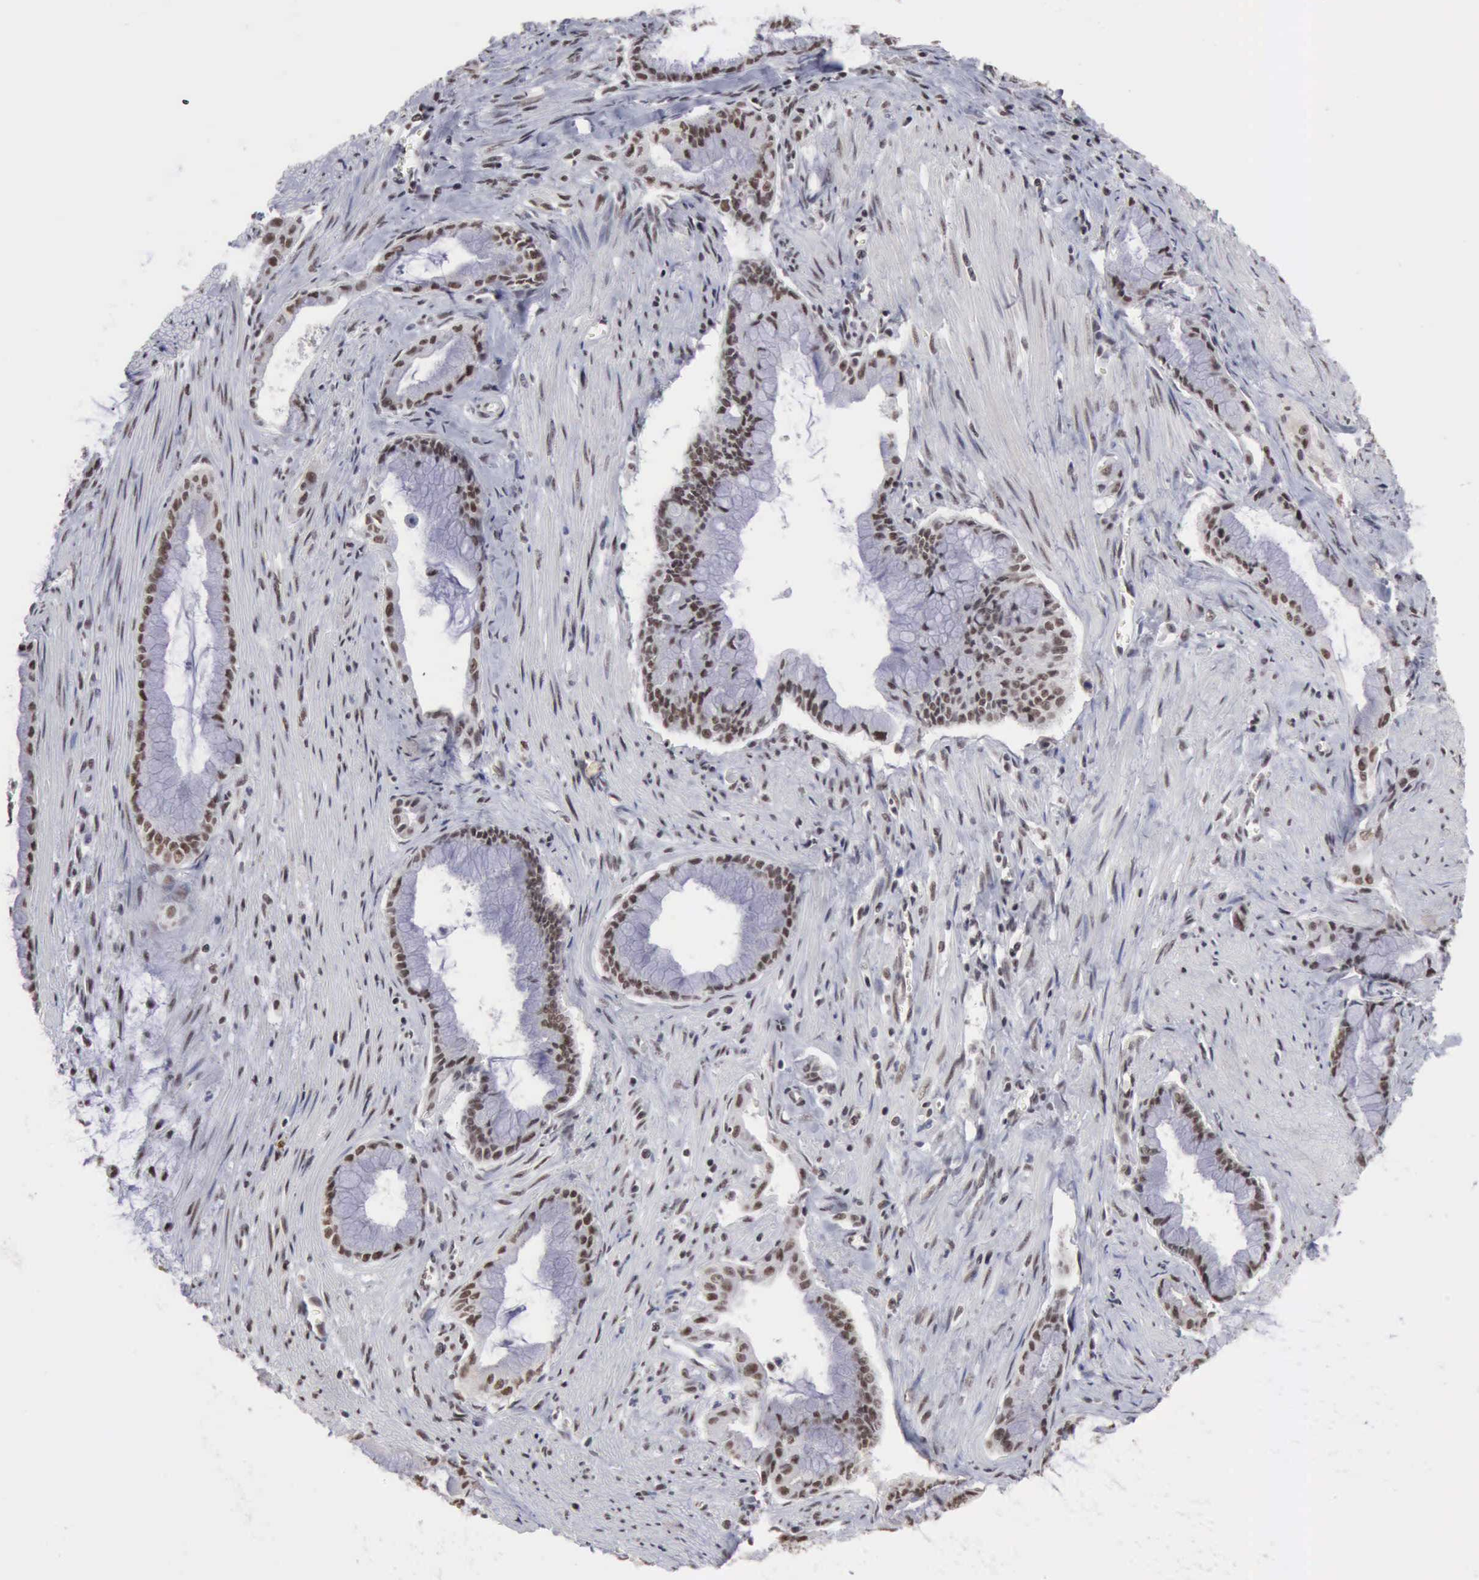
{"staining": {"intensity": "moderate", "quantity": ">75%", "location": "nuclear"}, "tissue": "pancreatic cancer", "cell_type": "Tumor cells", "image_type": "cancer", "snomed": [{"axis": "morphology", "description": "Adenocarcinoma, NOS"}, {"axis": "topography", "description": "Pancreas"}], "caption": "The histopathology image demonstrates staining of pancreatic cancer, revealing moderate nuclear protein staining (brown color) within tumor cells. (DAB = brown stain, brightfield microscopy at high magnification).", "gene": "TAF1", "patient": {"sex": "male", "age": 59}}